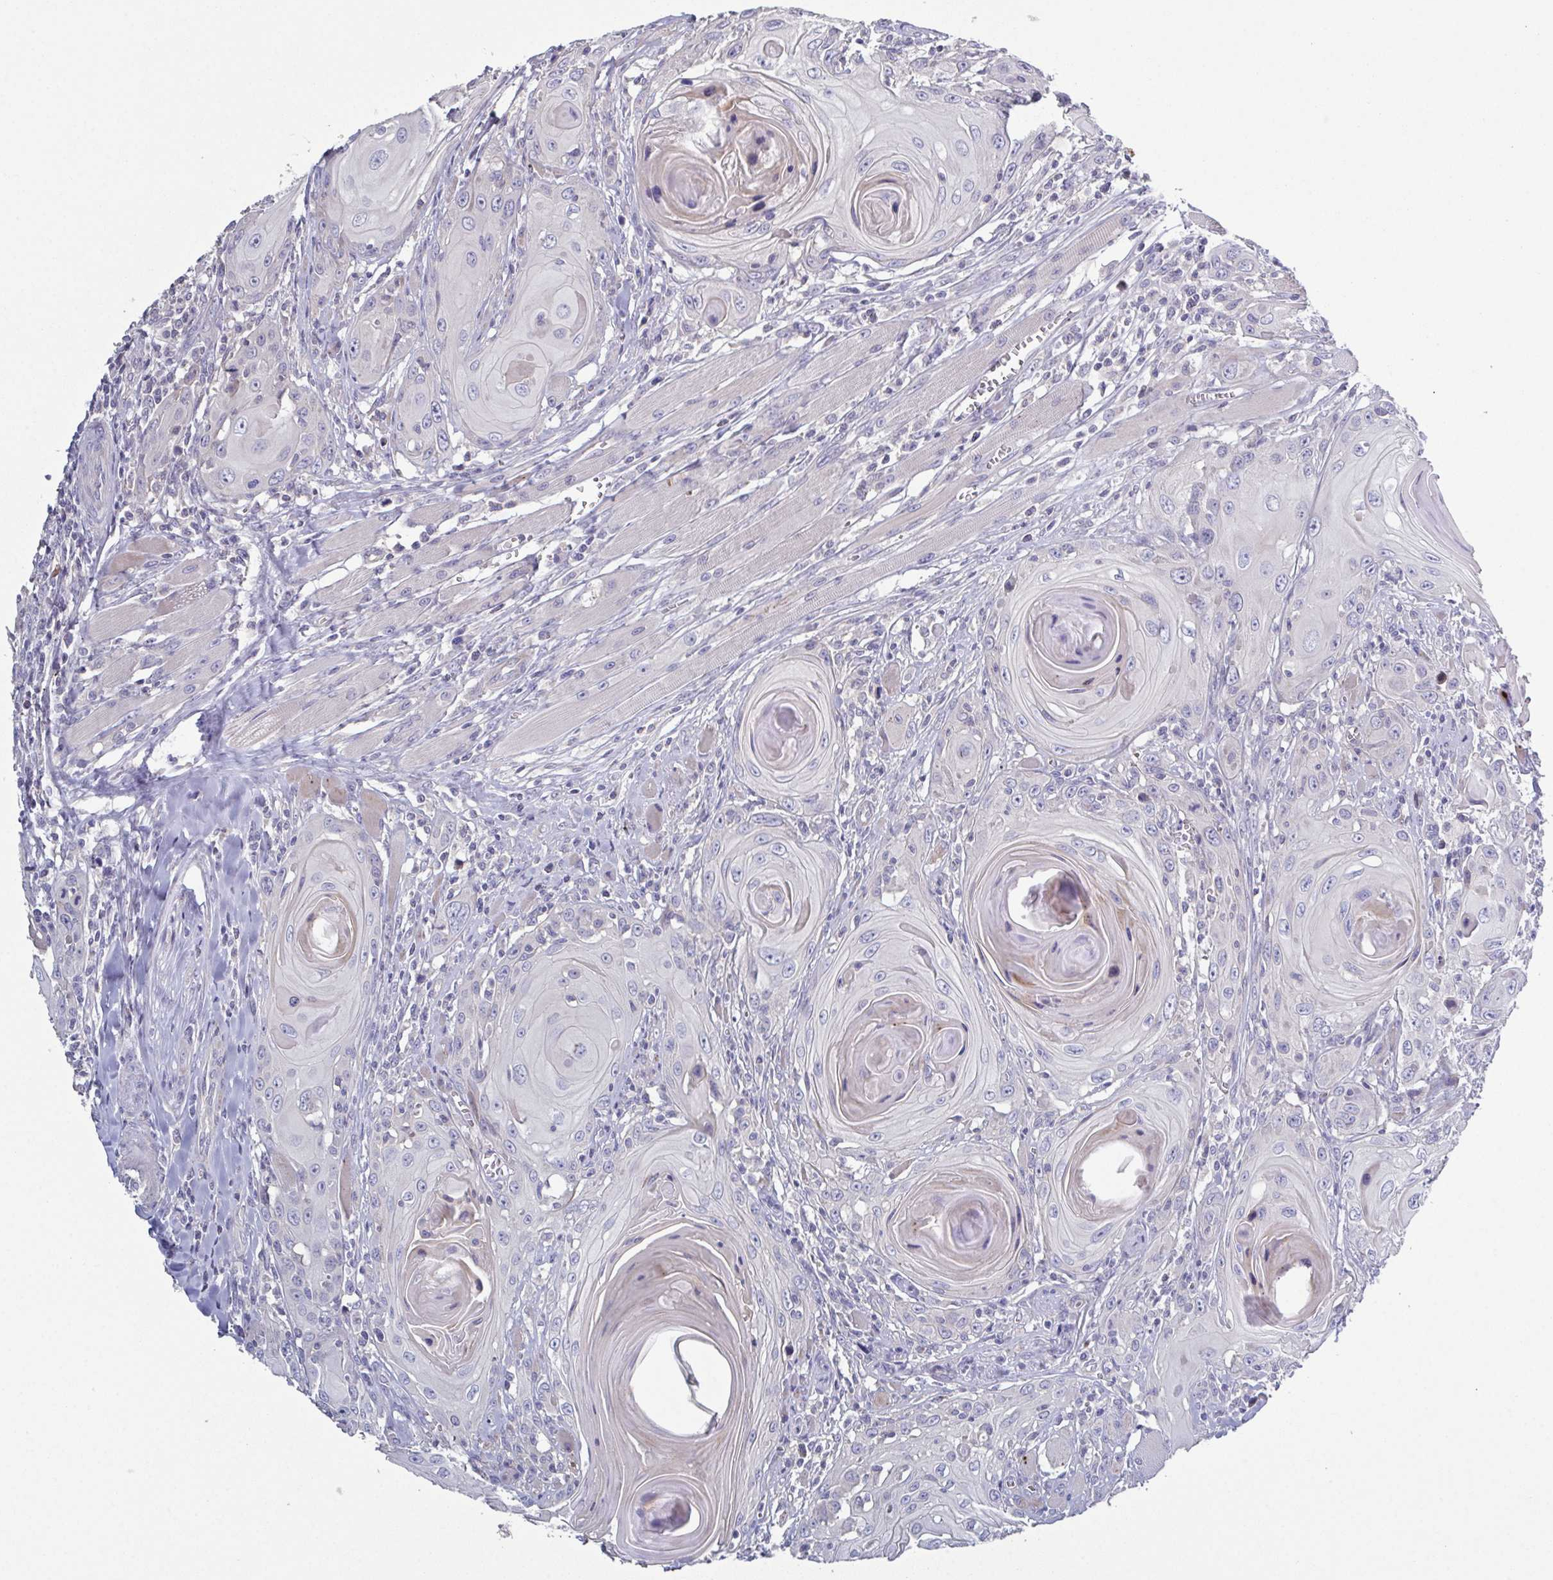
{"staining": {"intensity": "negative", "quantity": "none", "location": "none"}, "tissue": "head and neck cancer", "cell_type": "Tumor cells", "image_type": "cancer", "snomed": [{"axis": "morphology", "description": "Squamous cell carcinoma, NOS"}, {"axis": "topography", "description": "Head-Neck"}], "caption": "IHC photomicrograph of head and neck squamous cell carcinoma stained for a protein (brown), which demonstrates no positivity in tumor cells.", "gene": "GLDC", "patient": {"sex": "female", "age": 80}}